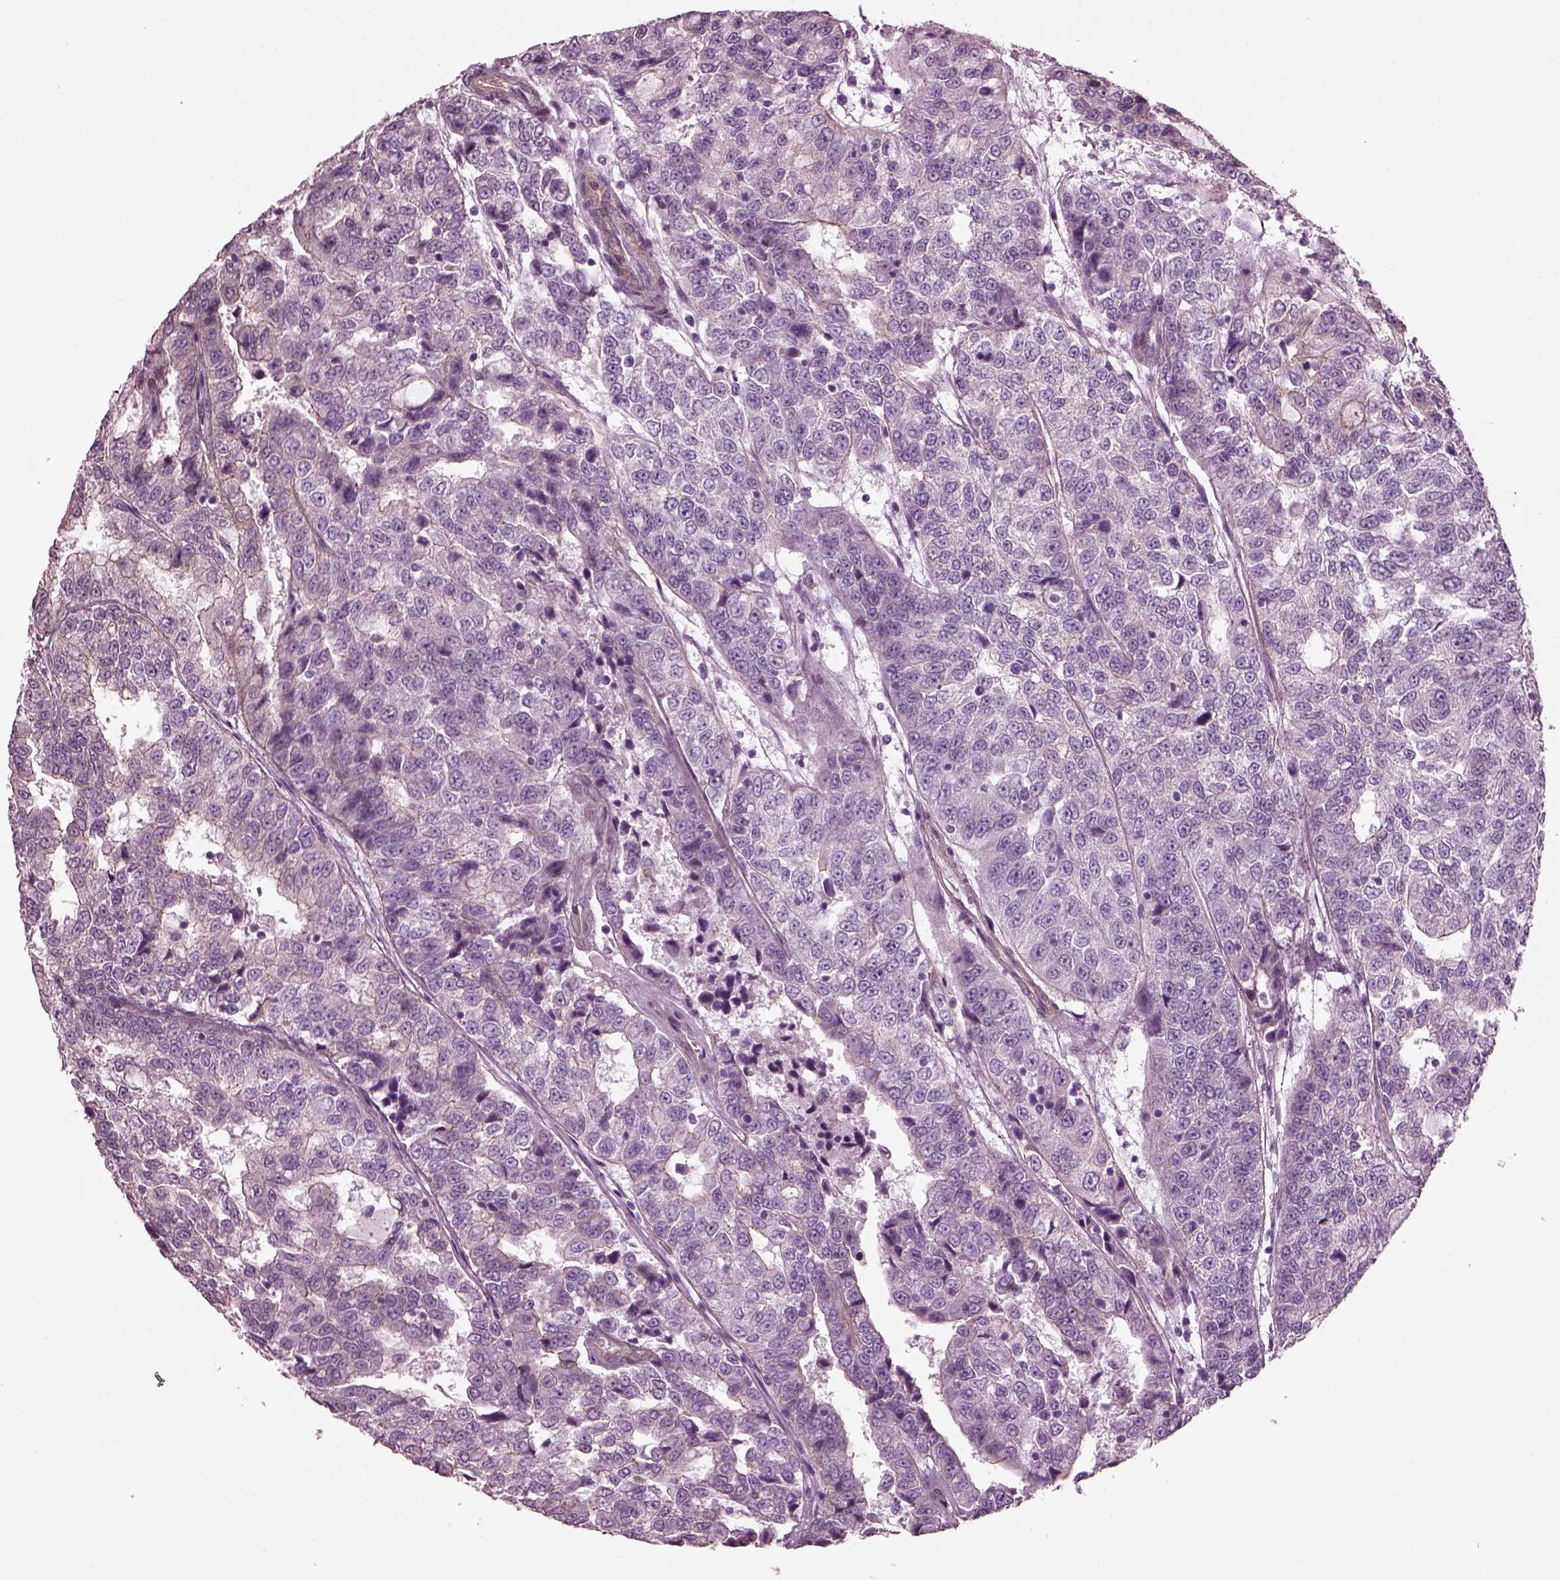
{"staining": {"intensity": "negative", "quantity": "none", "location": "none"}, "tissue": "urothelial cancer", "cell_type": "Tumor cells", "image_type": "cancer", "snomed": [{"axis": "morphology", "description": "Urothelial carcinoma, NOS"}, {"axis": "morphology", "description": "Urothelial carcinoma, High grade"}, {"axis": "topography", "description": "Urinary bladder"}], "caption": "High power microscopy photomicrograph of an IHC photomicrograph of urothelial cancer, revealing no significant staining in tumor cells.", "gene": "BFSP1", "patient": {"sex": "female", "age": 73}}